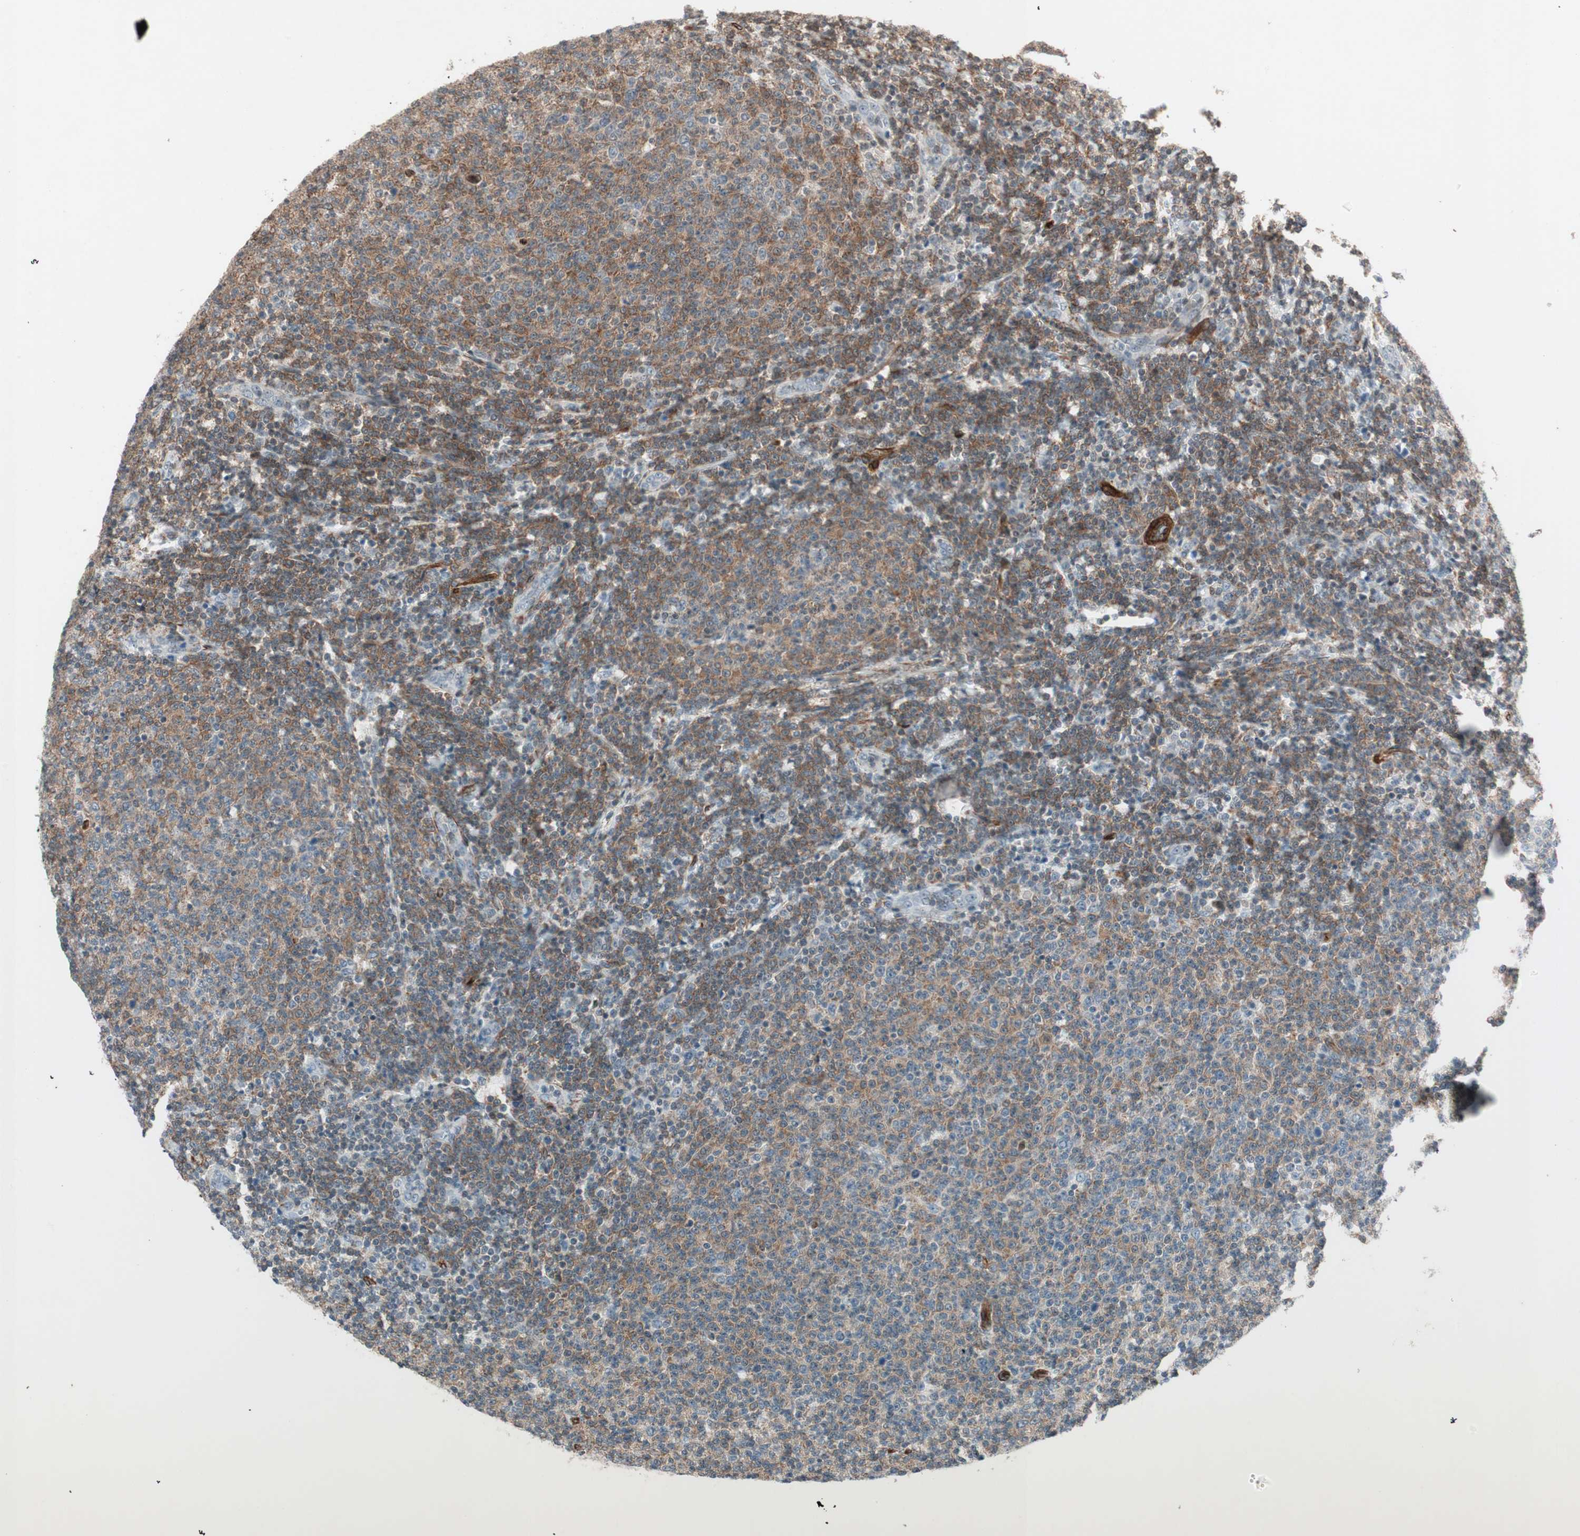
{"staining": {"intensity": "moderate", "quantity": ">75%", "location": "cytoplasmic/membranous"}, "tissue": "lymphoma", "cell_type": "Tumor cells", "image_type": "cancer", "snomed": [{"axis": "morphology", "description": "Malignant lymphoma, non-Hodgkin's type, Low grade"}, {"axis": "topography", "description": "Lymph node"}], "caption": "High-power microscopy captured an immunohistochemistry photomicrograph of lymphoma, revealing moderate cytoplasmic/membranous staining in about >75% of tumor cells.", "gene": "CDK19", "patient": {"sex": "male", "age": 66}}